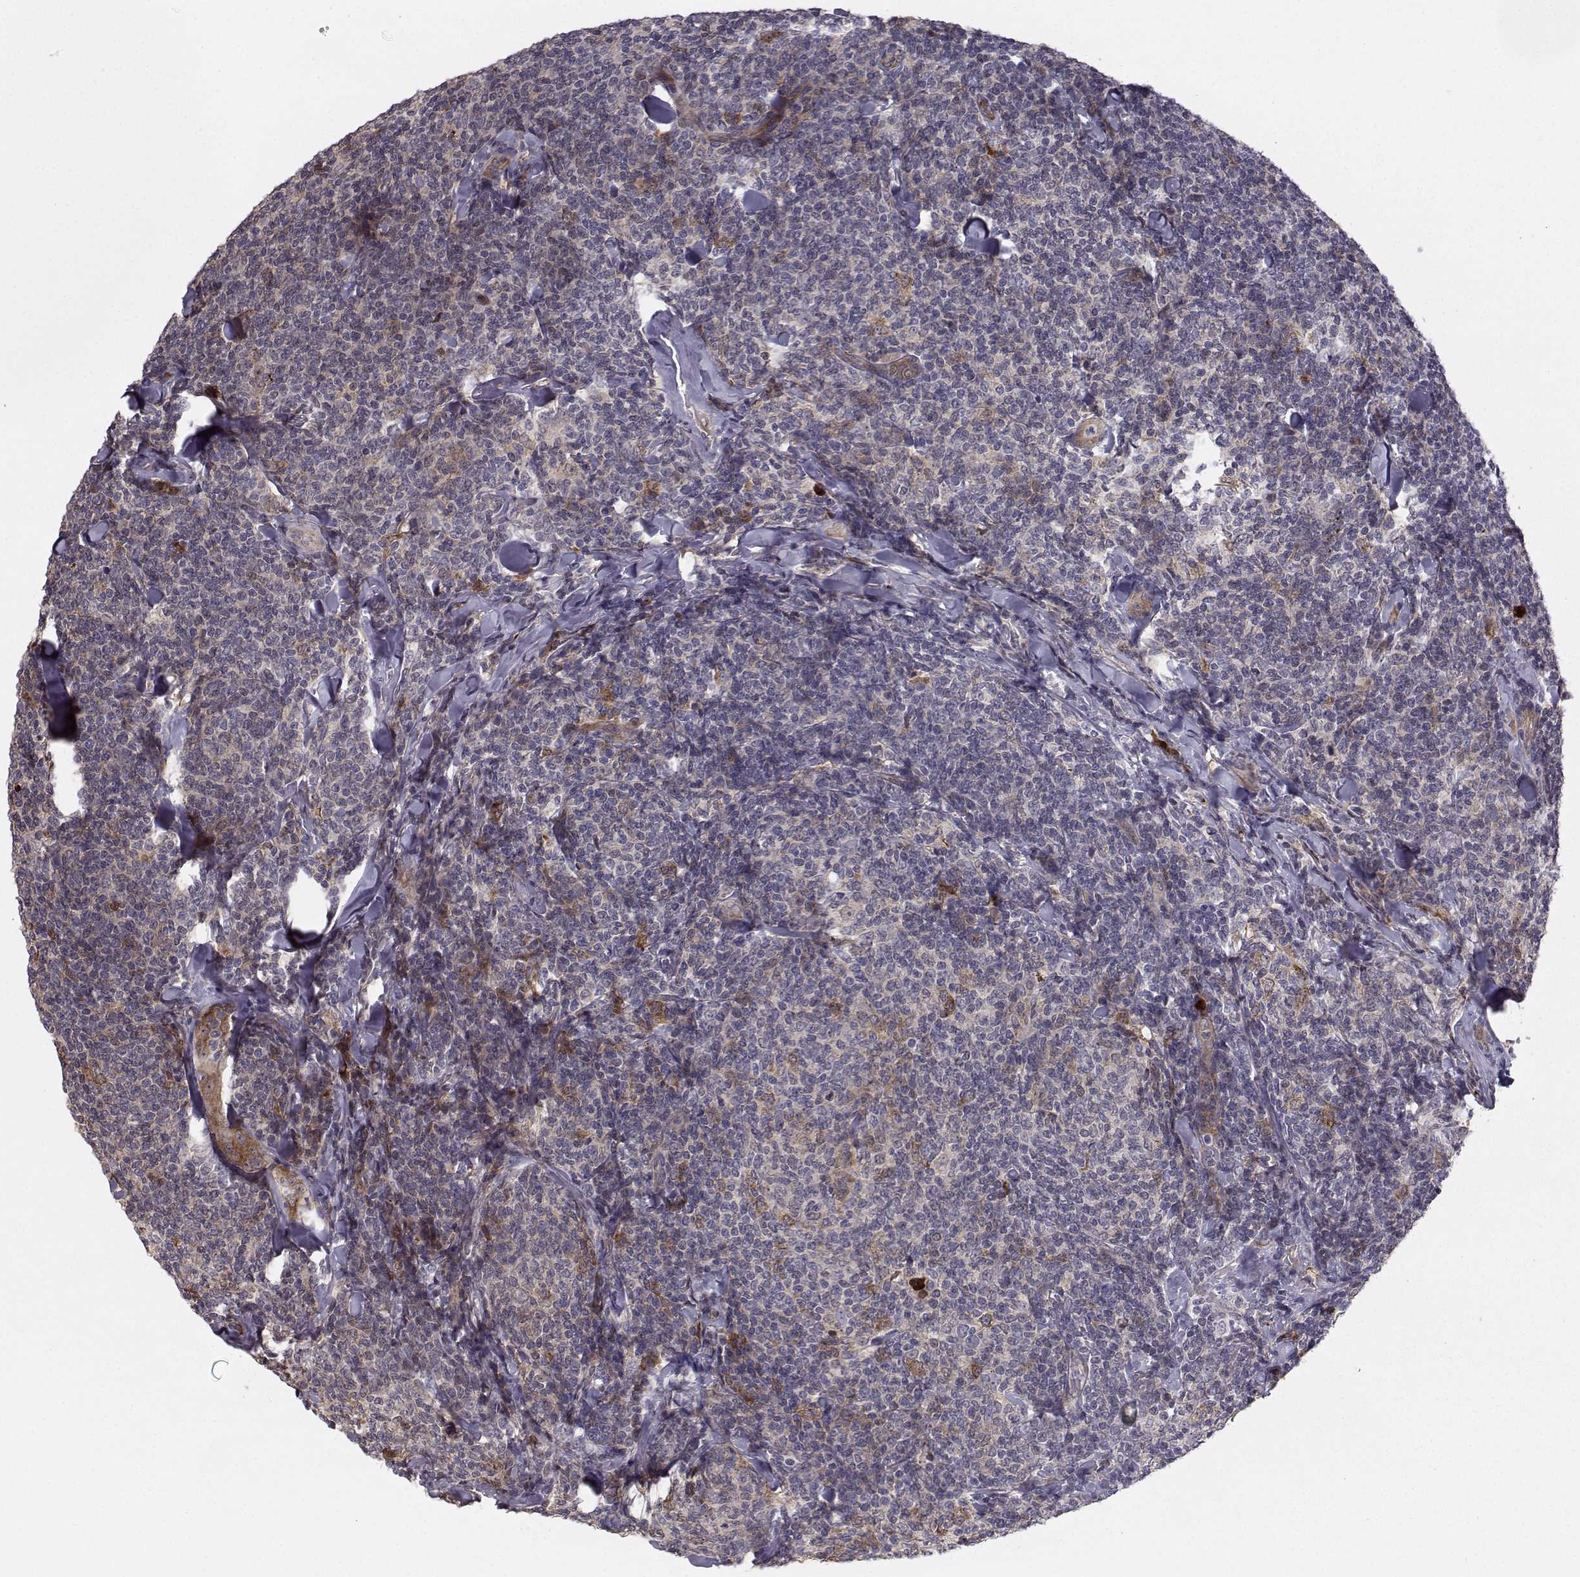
{"staining": {"intensity": "negative", "quantity": "none", "location": "none"}, "tissue": "lymphoma", "cell_type": "Tumor cells", "image_type": "cancer", "snomed": [{"axis": "morphology", "description": "Malignant lymphoma, non-Hodgkin's type, Low grade"}, {"axis": "topography", "description": "Lymph node"}], "caption": "Immunohistochemistry (IHC) of human malignant lymphoma, non-Hodgkin's type (low-grade) reveals no staining in tumor cells. (DAB (3,3'-diaminobenzidine) IHC visualized using brightfield microscopy, high magnification).", "gene": "HSP90AB1", "patient": {"sex": "female", "age": 56}}